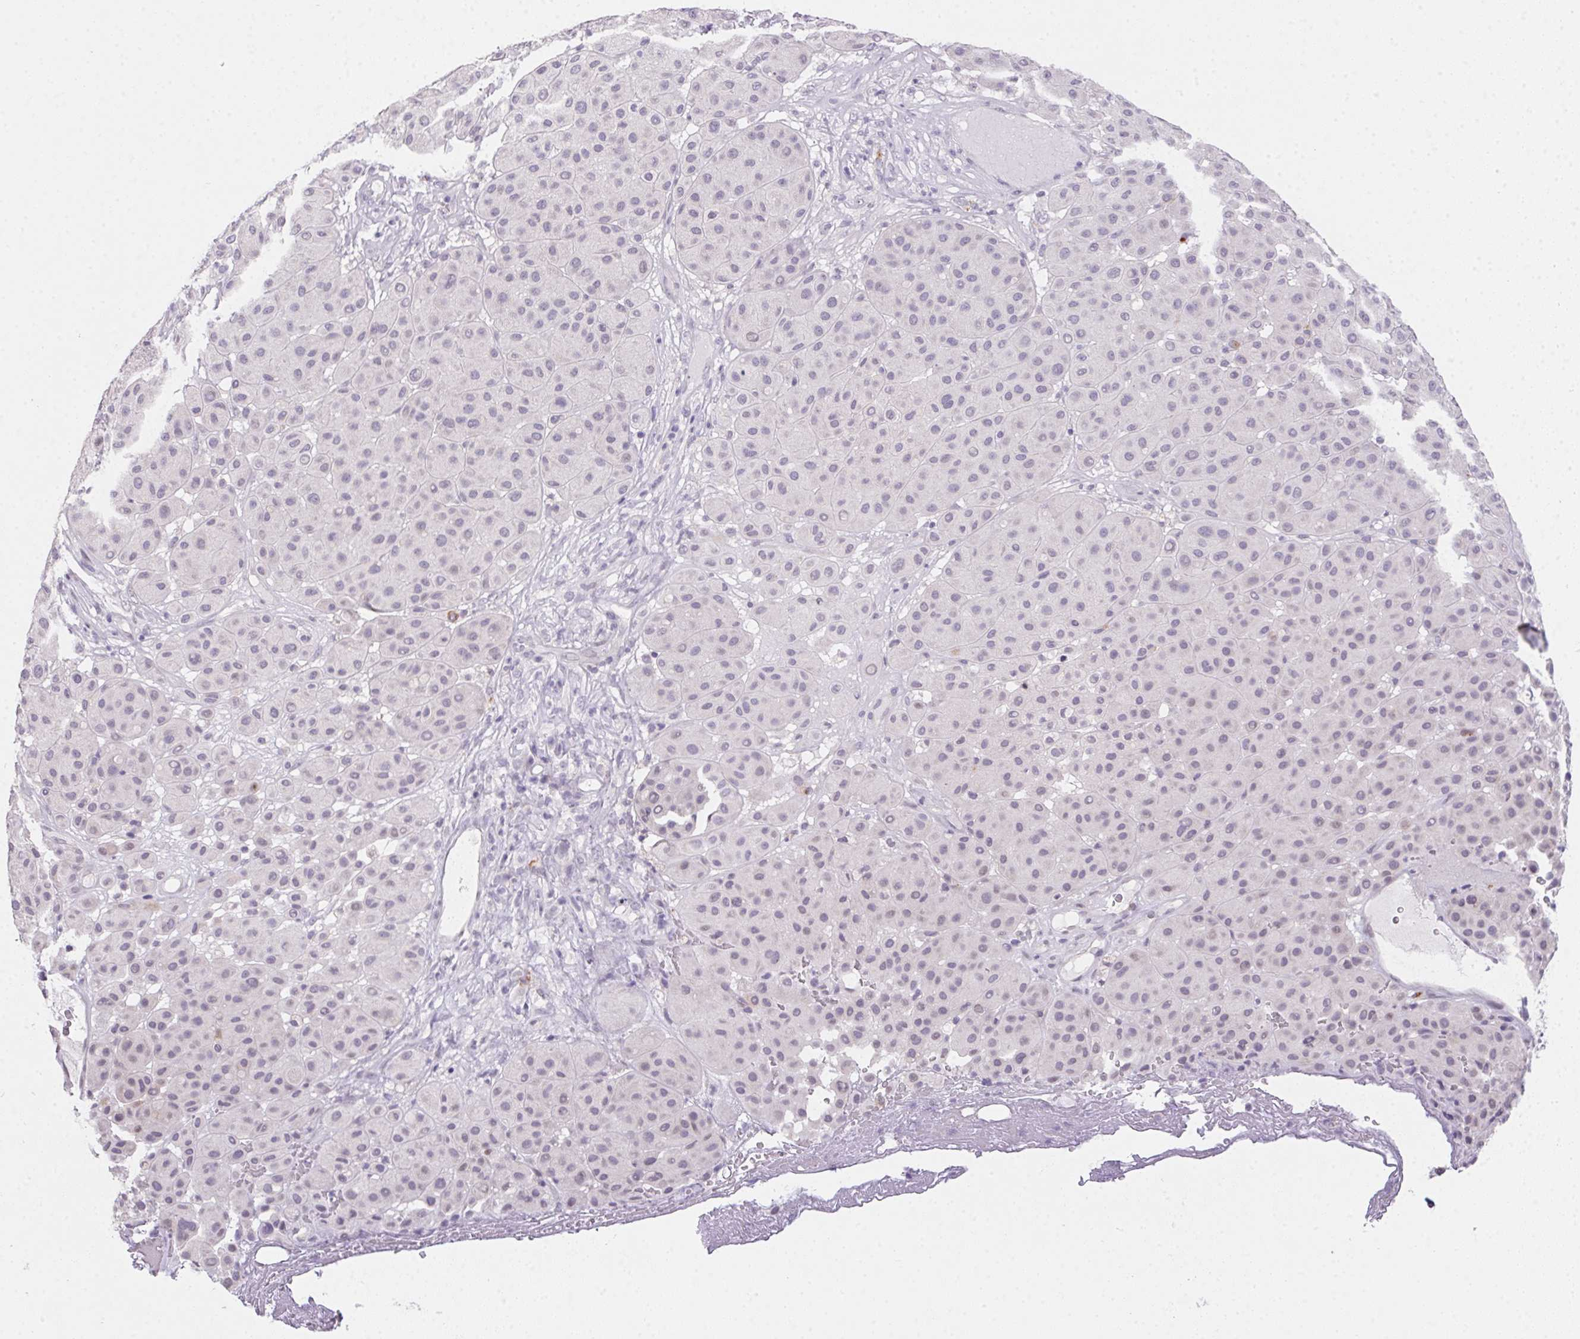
{"staining": {"intensity": "negative", "quantity": "none", "location": "none"}, "tissue": "melanoma", "cell_type": "Tumor cells", "image_type": "cancer", "snomed": [{"axis": "morphology", "description": "Malignant melanoma, Metastatic site"}, {"axis": "topography", "description": "Smooth muscle"}], "caption": "A high-resolution image shows immunohistochemistry (IHC) staining of malignant melanoma (metastatic site), which shows no significant positivity in tumor cells.", "gene": "MORC1", "patient": {"sex": "male", "age": 41}}